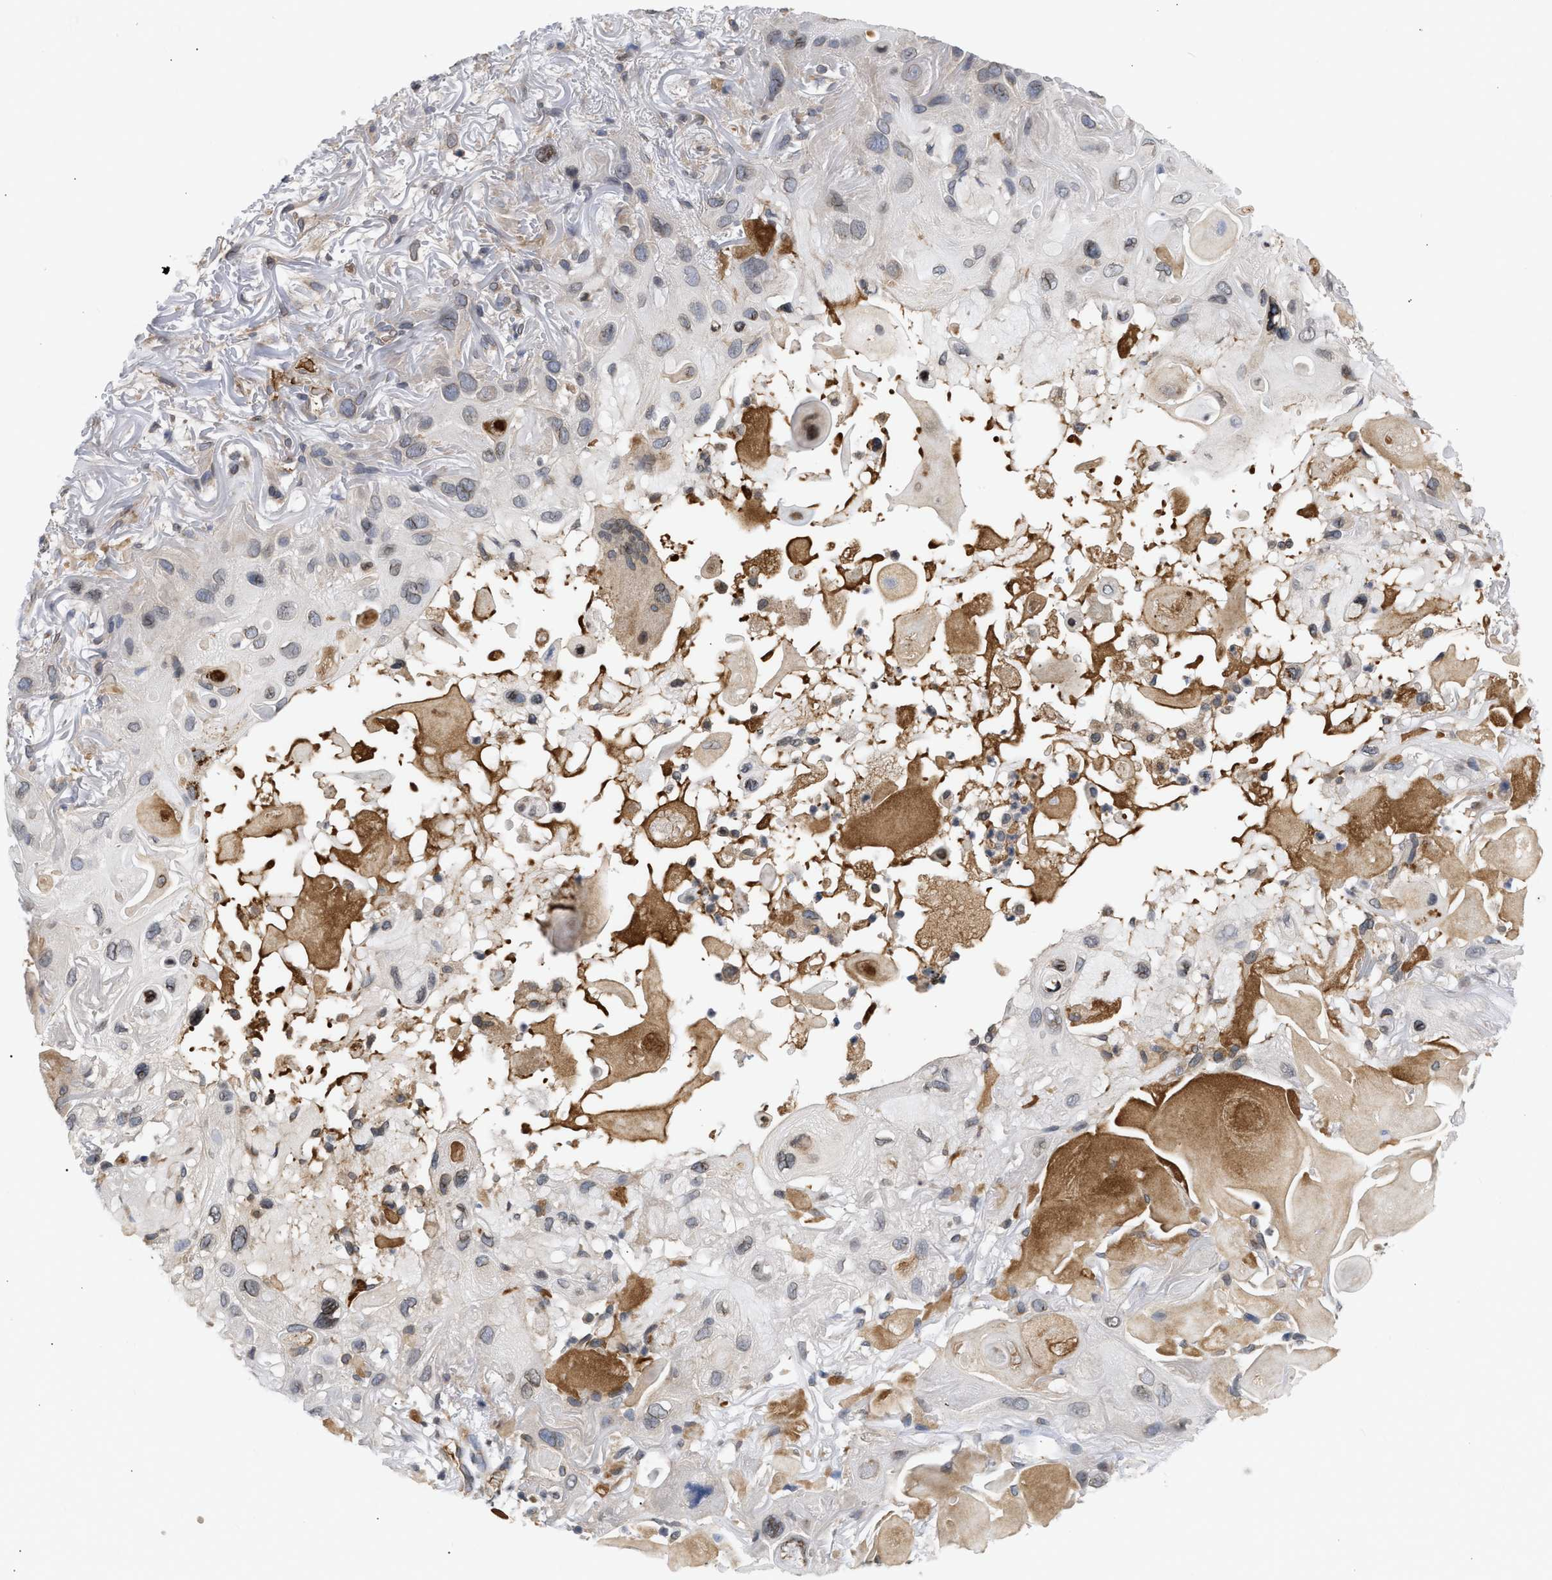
{"staining": {"intensity": "weak", "quantity": "<25%", "location": "cytoplasmic/membranous,nuclear"}, "tissue": "skin cancer", "cell_type": "Tumor cells", "image_type": "cancer", "snomed": [{"axis": "morphology", "description": "Squamous cell carcinoma, NOS"}, {"axis": "topography", "description": "Skin"}], "caption": "A micrograph of human skin squamous cell carcinoma is negative for staining in tumor cells.", "gene": "NUP62", "patient": {"sex": "female", "age": 77}}